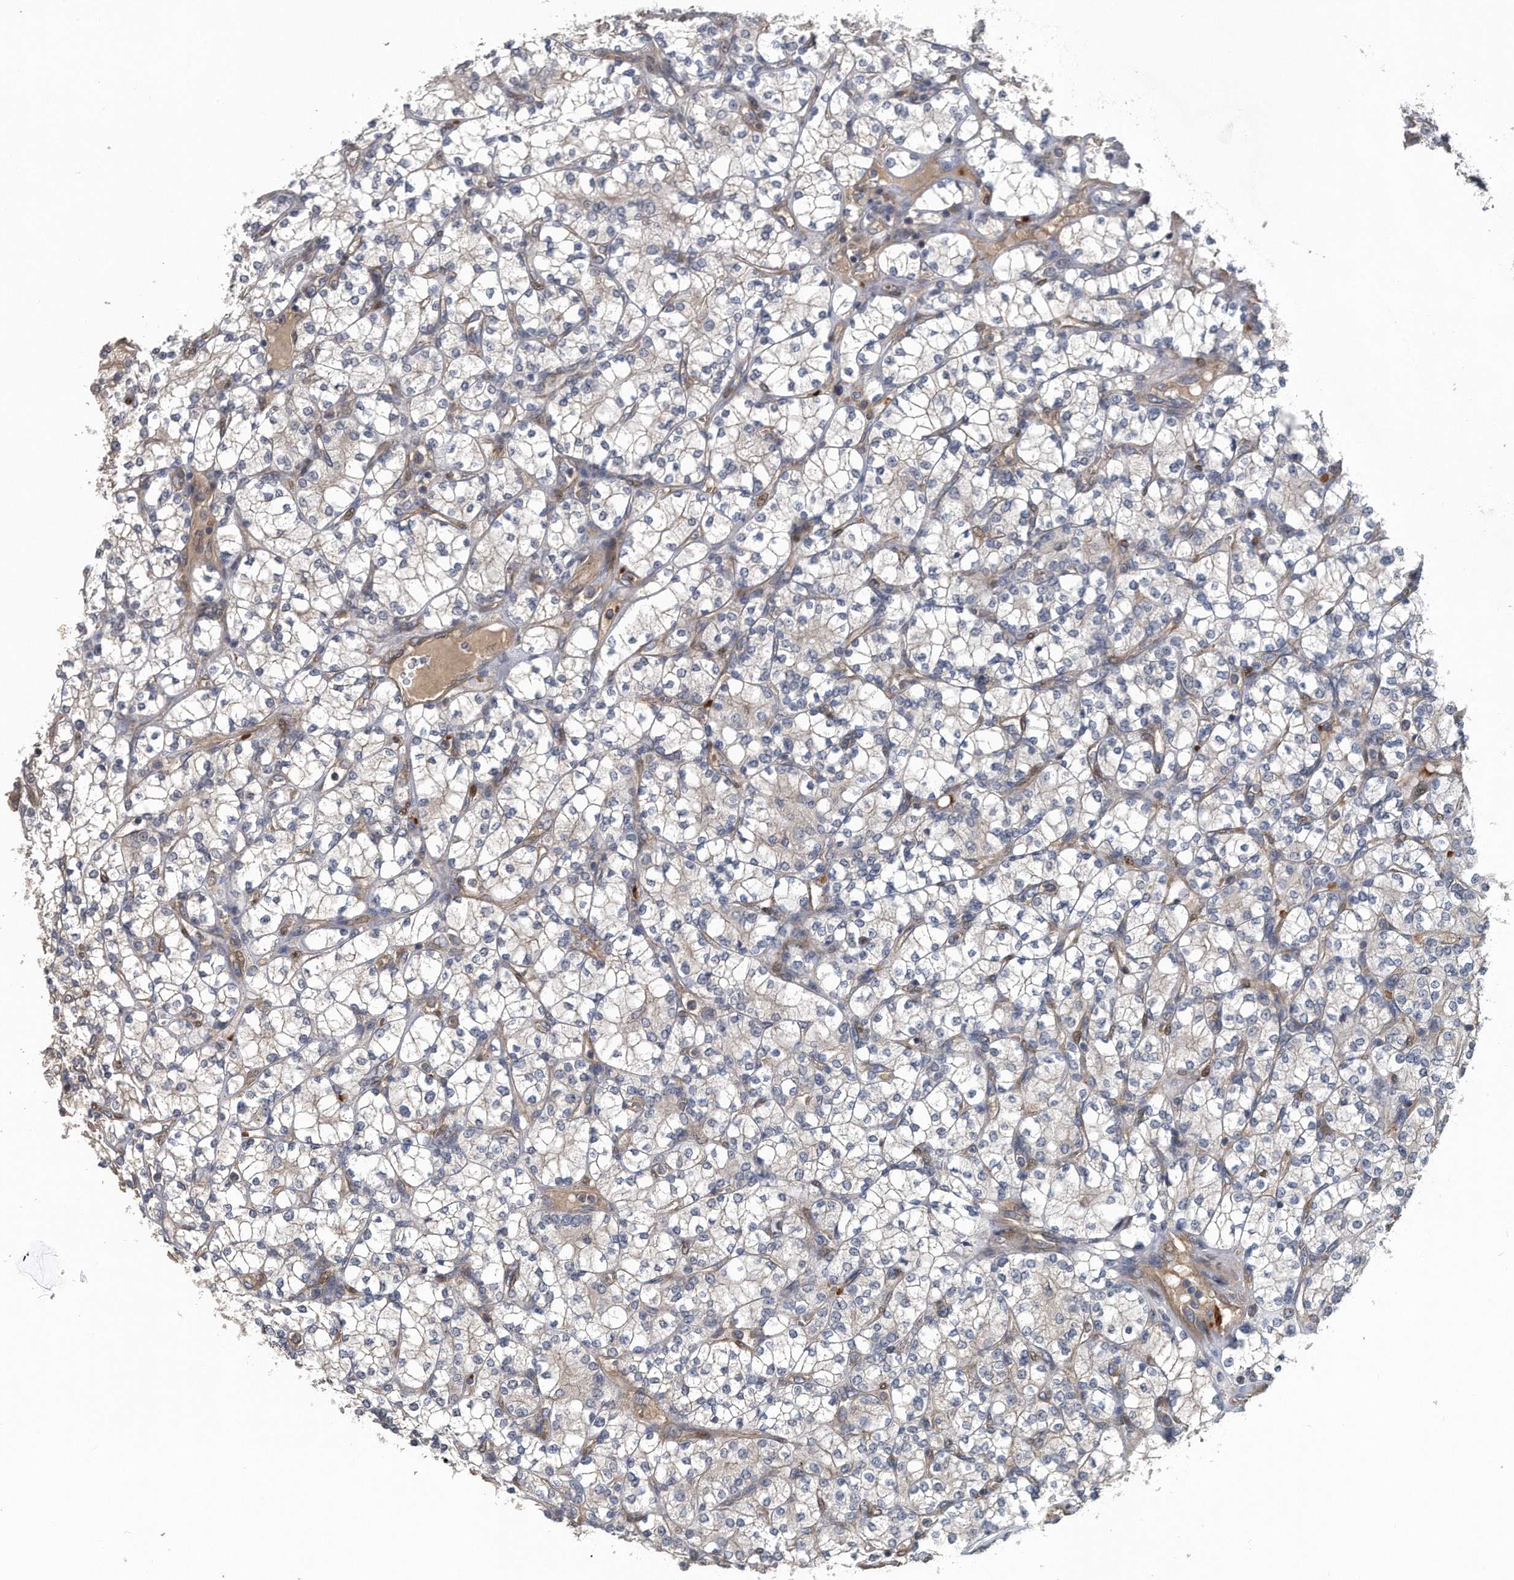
{"staining": {"intensity": "negative", "quantity": "none", "location": "none"}, "tissue": "renal cancer", "cell_type": "Tumor cells", "image_type": "cancer", "snomed": [{"axis": "morphology", "description": "Adenocarcinoma, NOS"}, {"axis": "topography", "description": "Kidney"}], "caption": "High power microscopy histopathology image of an immunohistochemistry (IHC) histopathology image of renal cancer (adenocarcinoma), revealing no significant staining in tumor cells.", "gene": "ZNF79", "patient": {"sex": "male", "age": 77}}